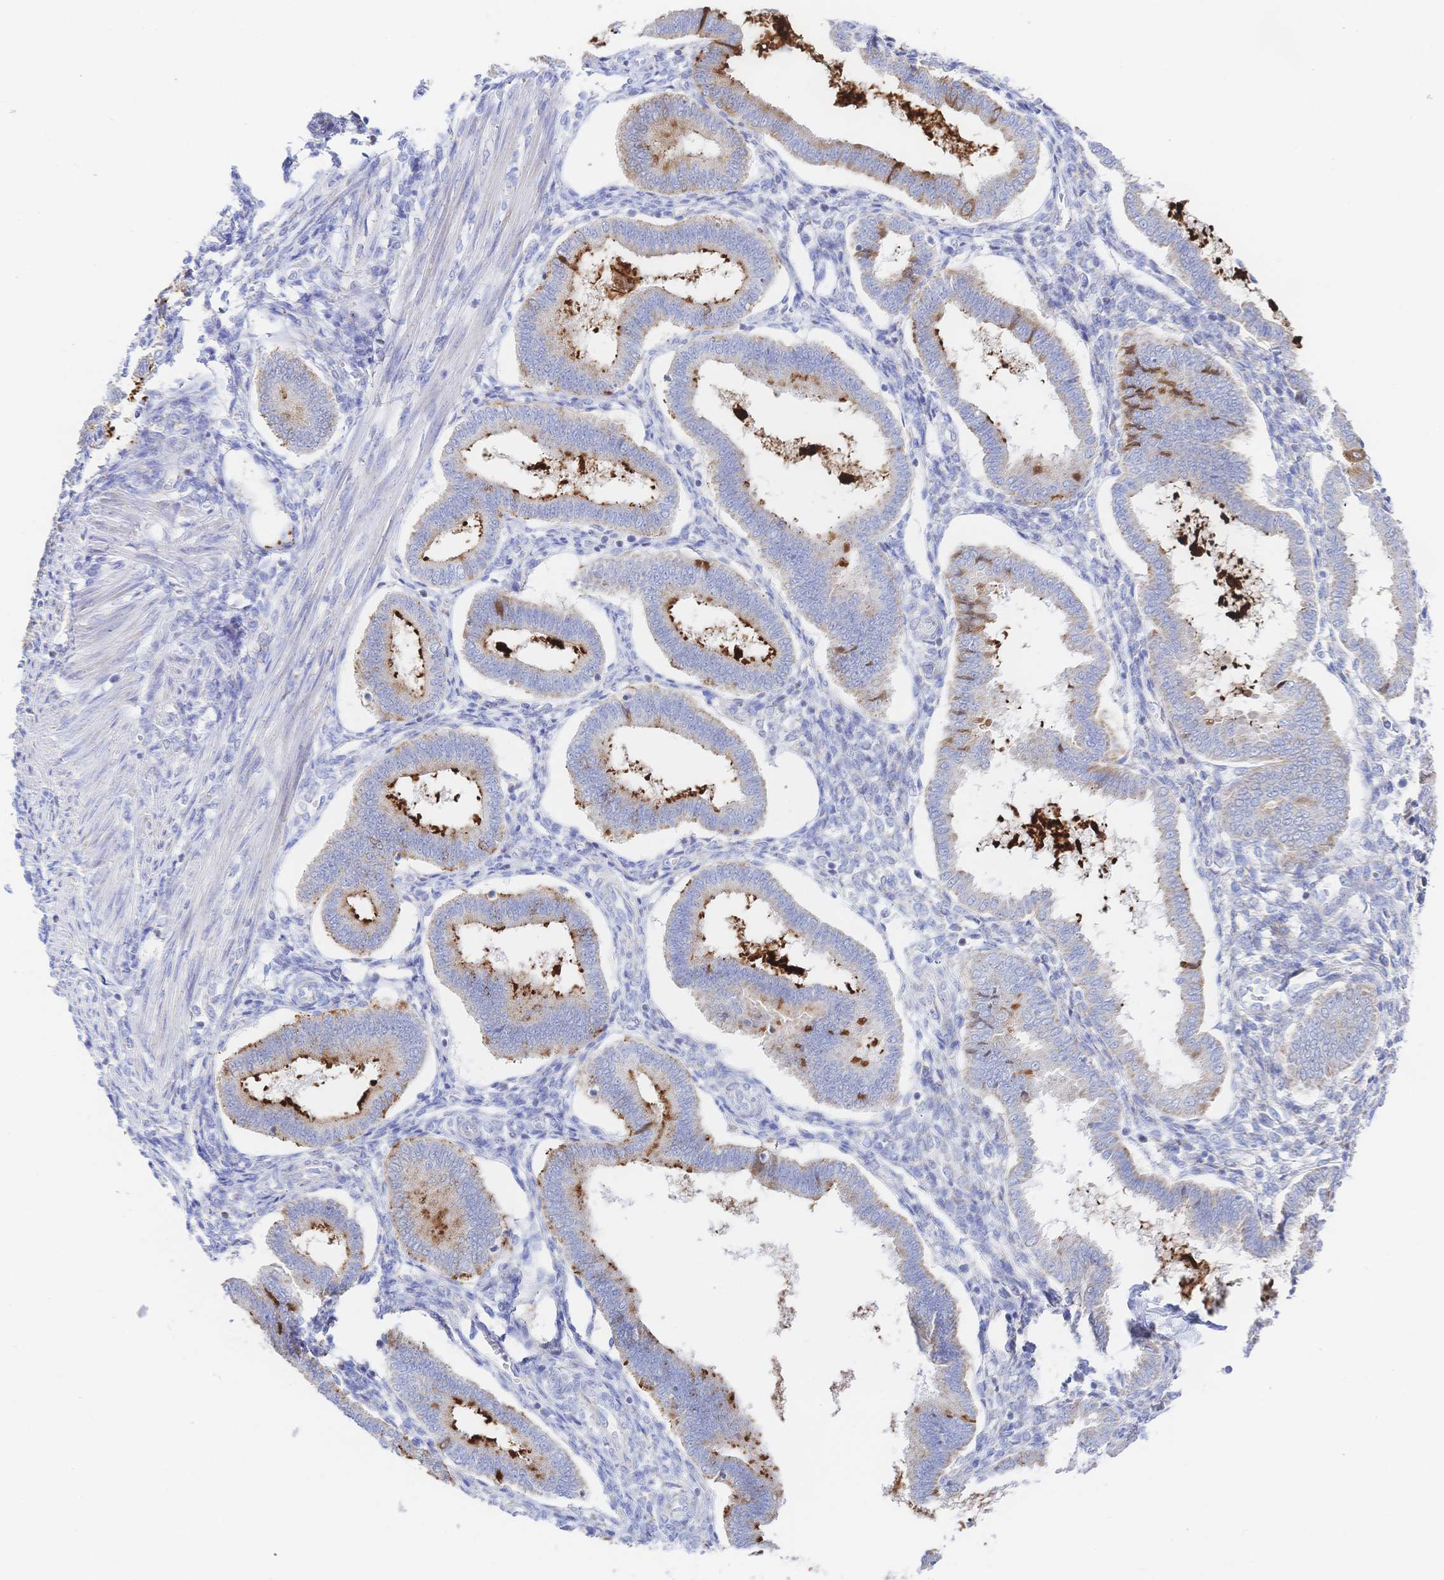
{"staining": {"intensity": "negative", "quantity": "none", "location": "none"}, "tissue": "endometrium", "cell_type": "Cells in endometrial stroma", "image_type": "normal", "snomed": [{"axis": "morphology", "description": "Normal tissue, NOS"}, {"axis": "topography", "description": "Endometrium"}], "caption": "Endometrium stained for a protein using immunohistochemistry reveals no staining cells in endometrial stroma.", "gene": "SYNGR4", "patient": {"sex": "female", "age": 24}}